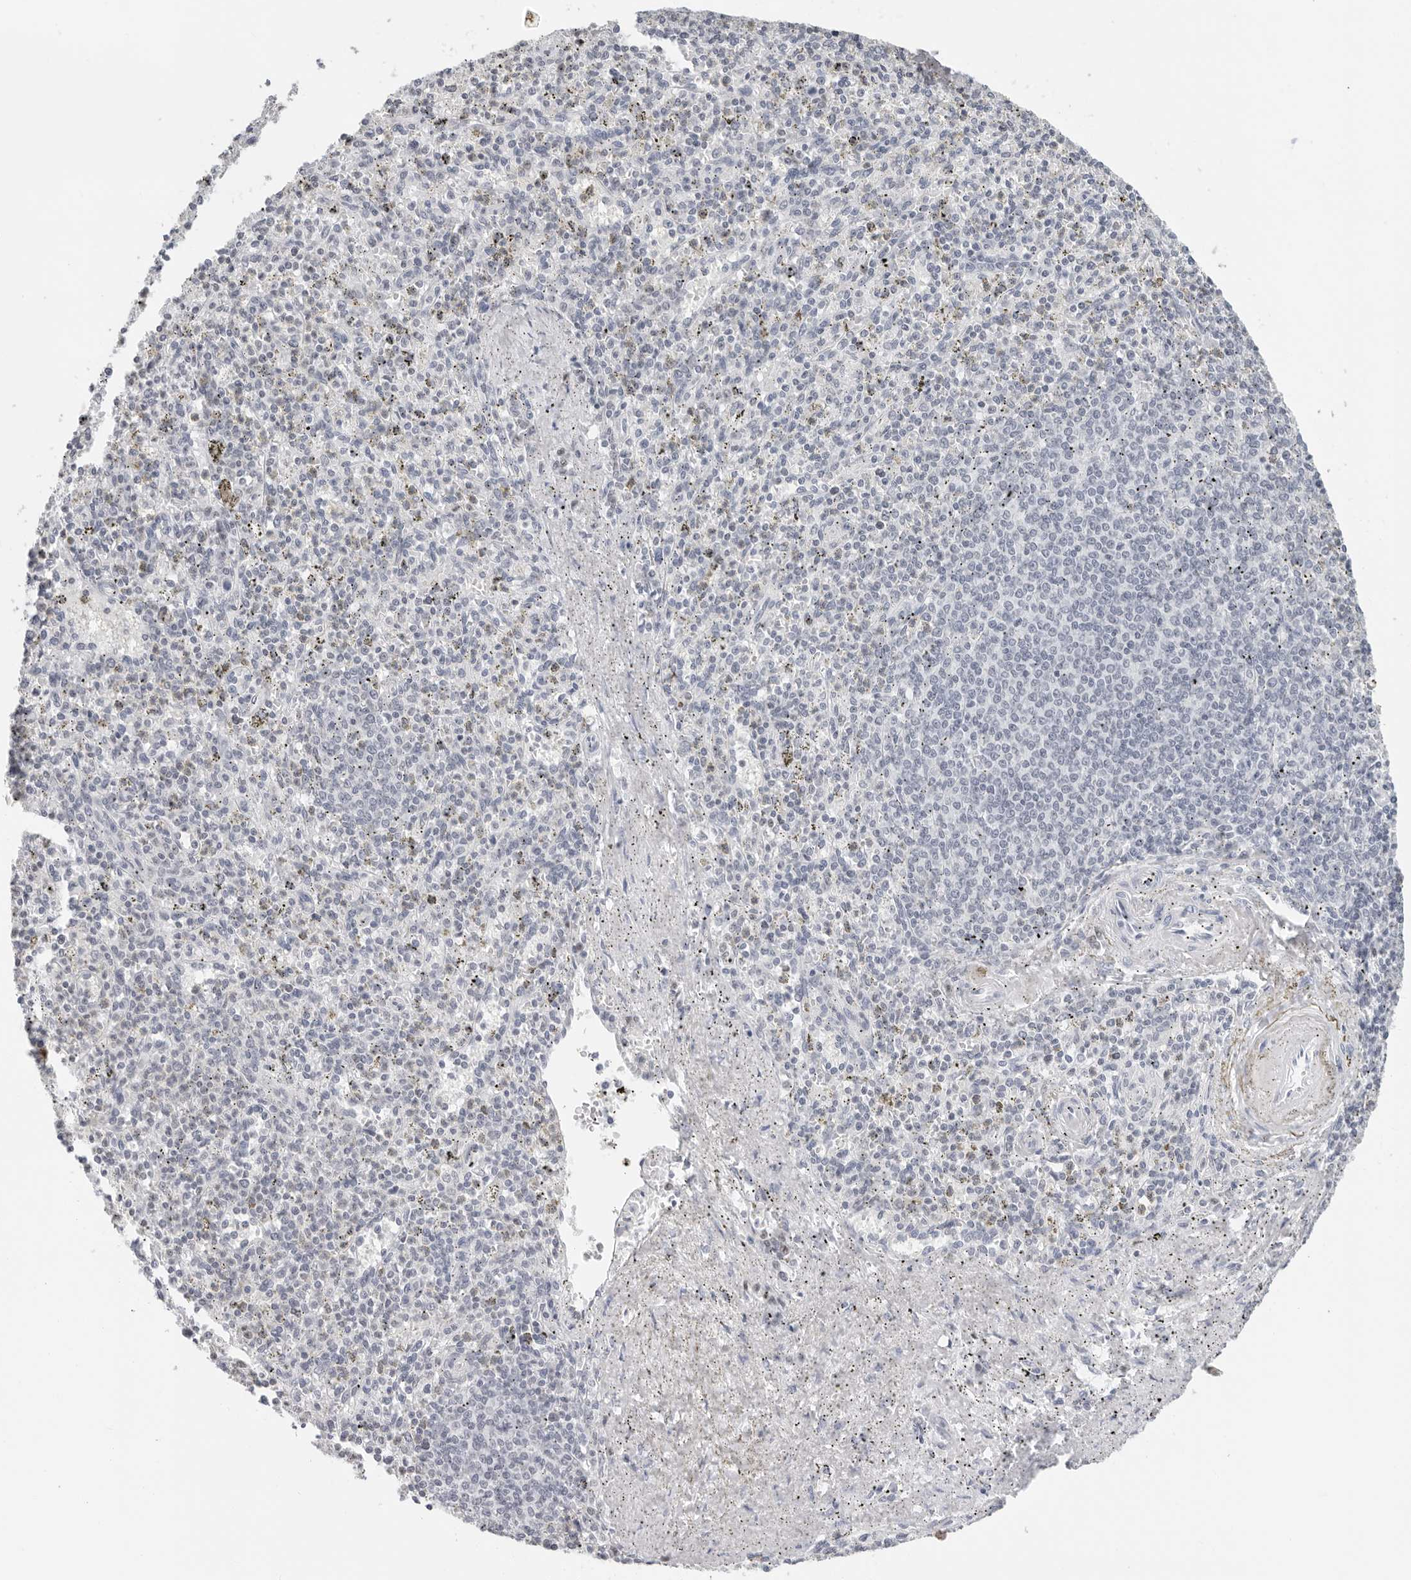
{"staining": {"intensity": "negative", "quantity": "none", "location": "none"}, "tissue": "spleen", "cell_type": "Cells in red pulp", "image_type": "normal", "snomed": [{"axis": "morphology", "description": "Normal tissue, NOS"}, {"axis": "topography", "description": "Spleen"}], "caption": "Photomicrograph shows no significant protein positivity in cells in red pulp of benign spleen. (DAB (3,3'-diaminobenzidine) immunohistochemistry (IHC) visualized using brightfield microscopy, high magnification).", "gene": "FLG2", "patient": {"sex": "male", "age": 72}}